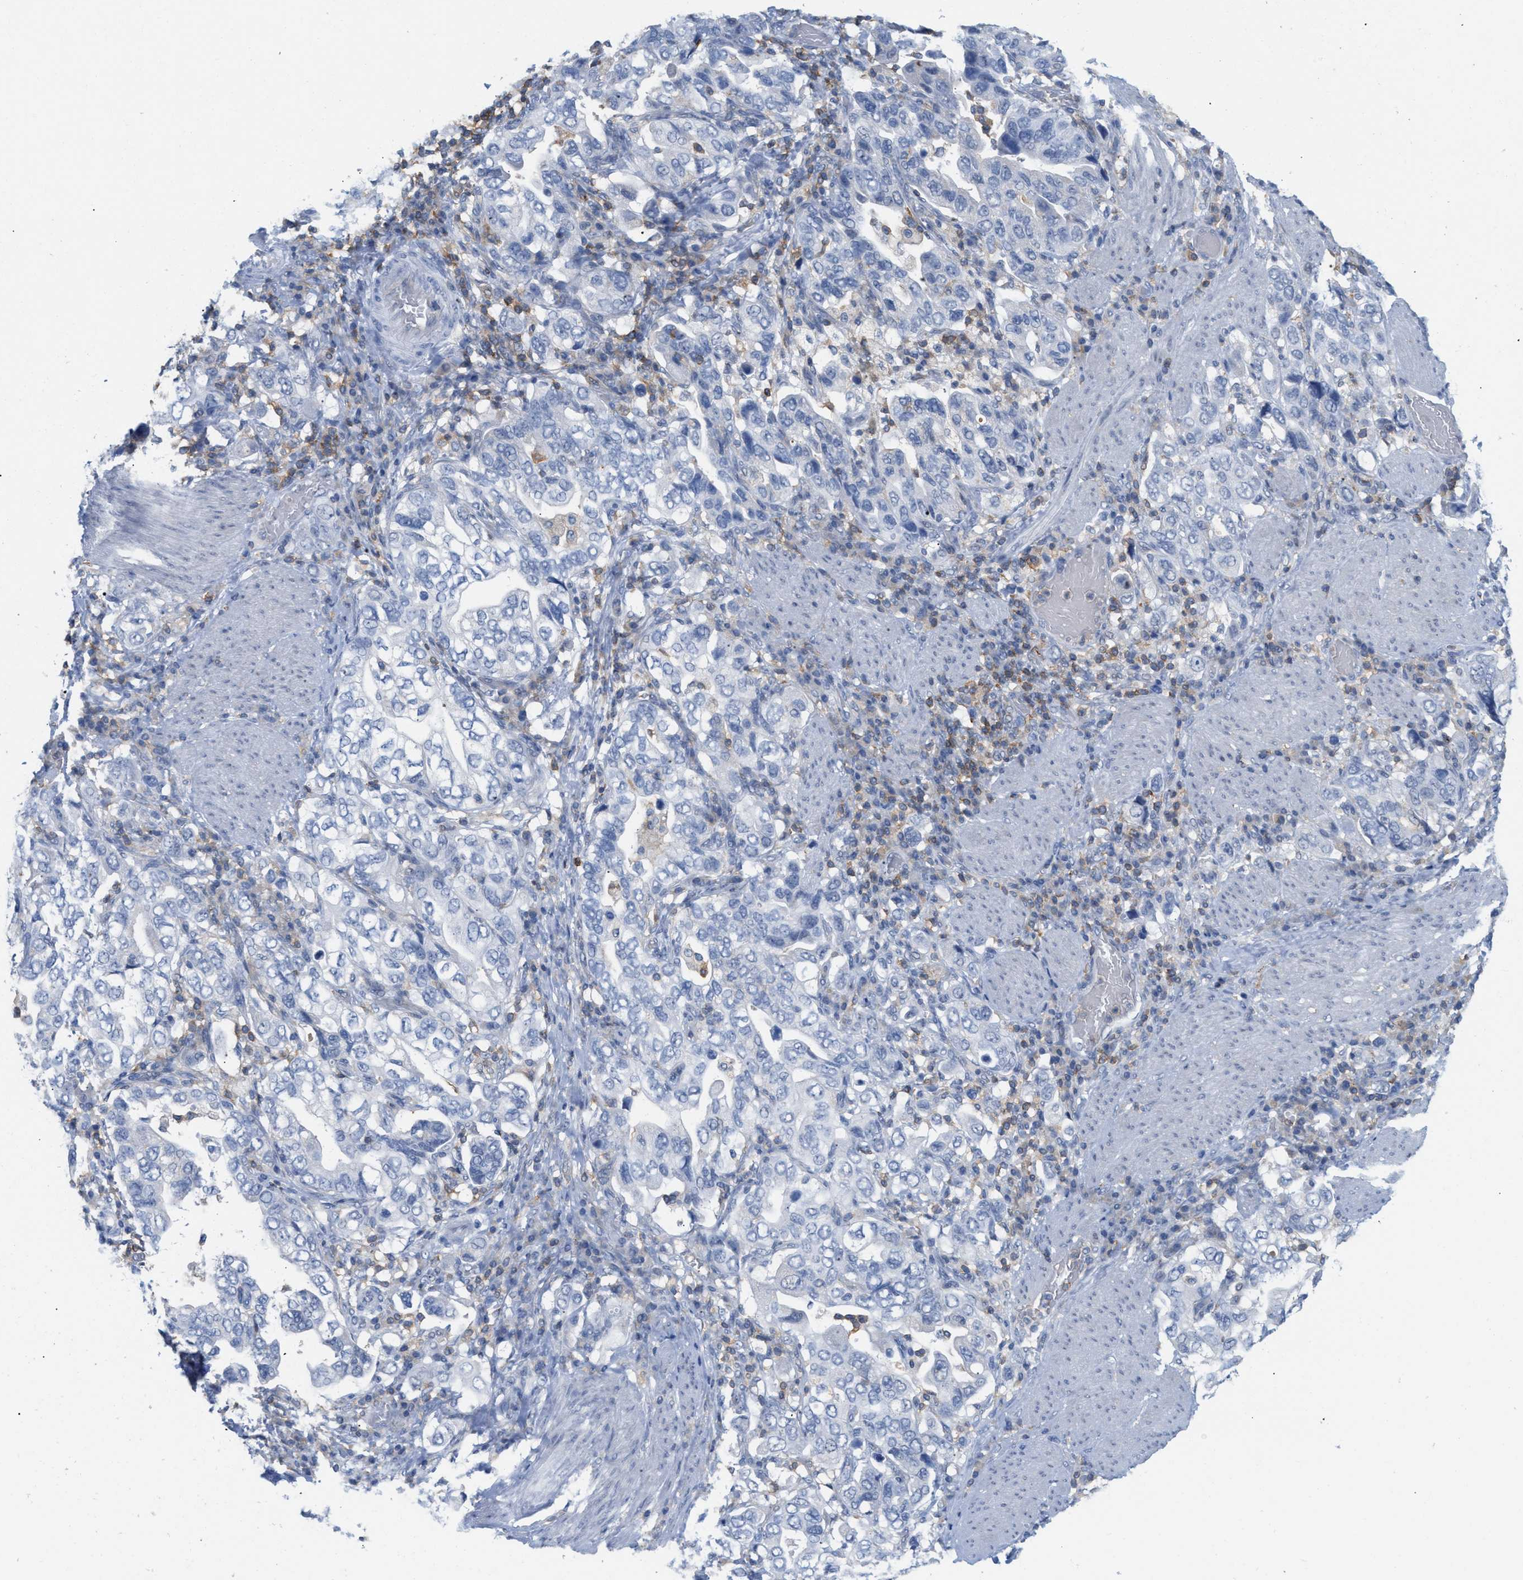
{"staining": {"intensity": "negative", "quantity": "none", "location": "none"}, "tissue": "stomach cancer", "cell_type": "Tumor cells", "image_type": "cancer", "snomed": [{"axis": "morphology", "description": "Adenocarcinoma, NOS"}, {"axis": "topography", "description": "Stomach, upper"}], "caption": "IHC photomicrograph of human stomach cancer stained for a protein (brown), which reveals no staining in tumor cells. (DAB IHC with hematoxylin counter stain).", "gene": "IL16", "patient": {"sex": "male", "age": 62}}